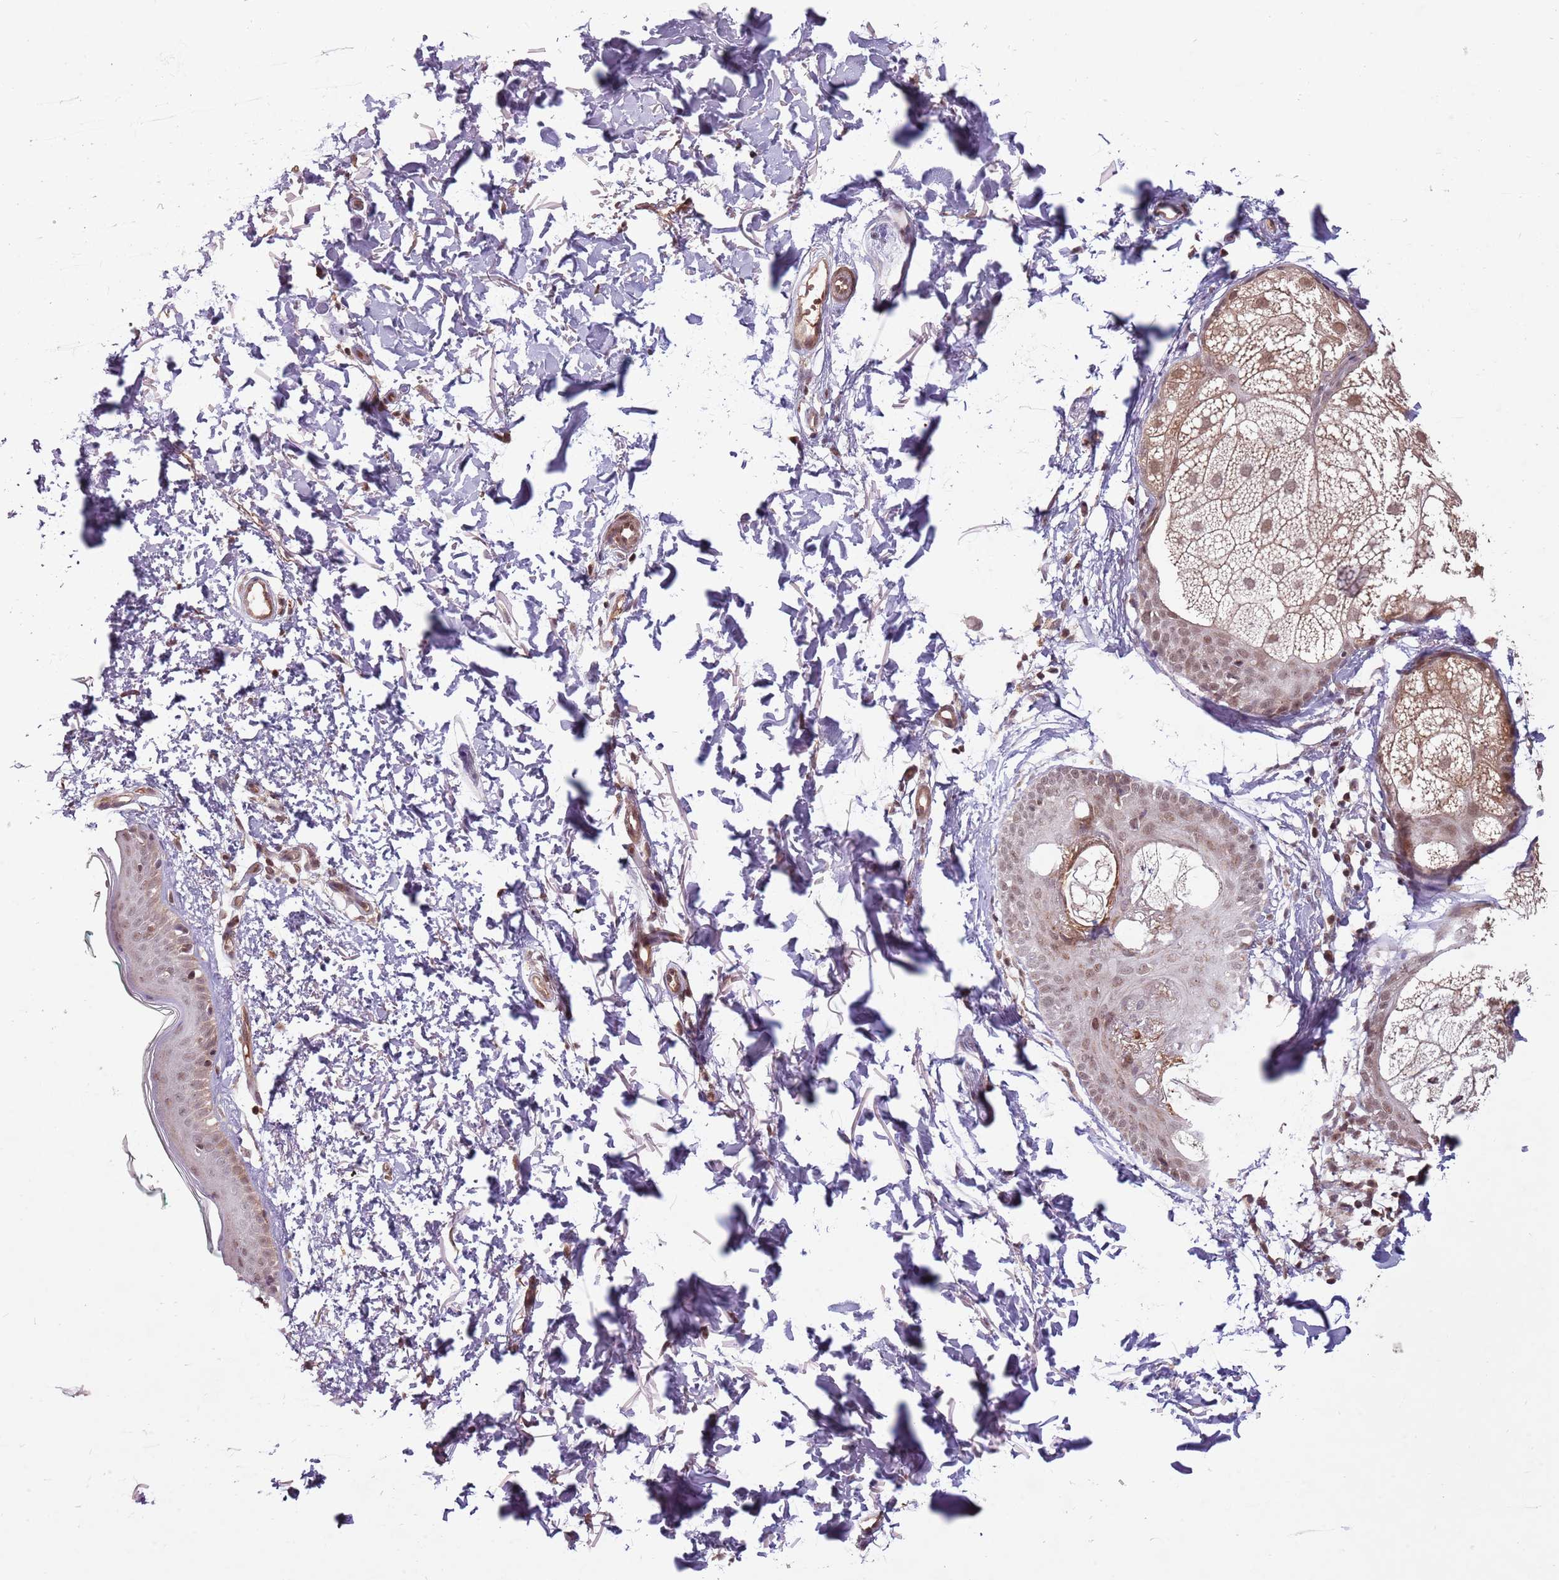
{"staining": {"intensity": "moderate", "quantity": "<25%", "location": "cytoplasmic/membranous"}, "tissue": "skin", "cell_type": "Fibroblasts", "image_type": "normal", "snomed": [{"axis": "morphology", "description": "Normal tissue, NOS"}, {"axis": "topography", "description": "Skin"}], "caption": "An image showing moderate cytoplasmic/membranous positivity in about <25% of fibroblasts in benign skin, as visualized by brown immunohistochemical staining.", "gene": "SUDS3", "patient": {"sex": "male", "age": 66}}